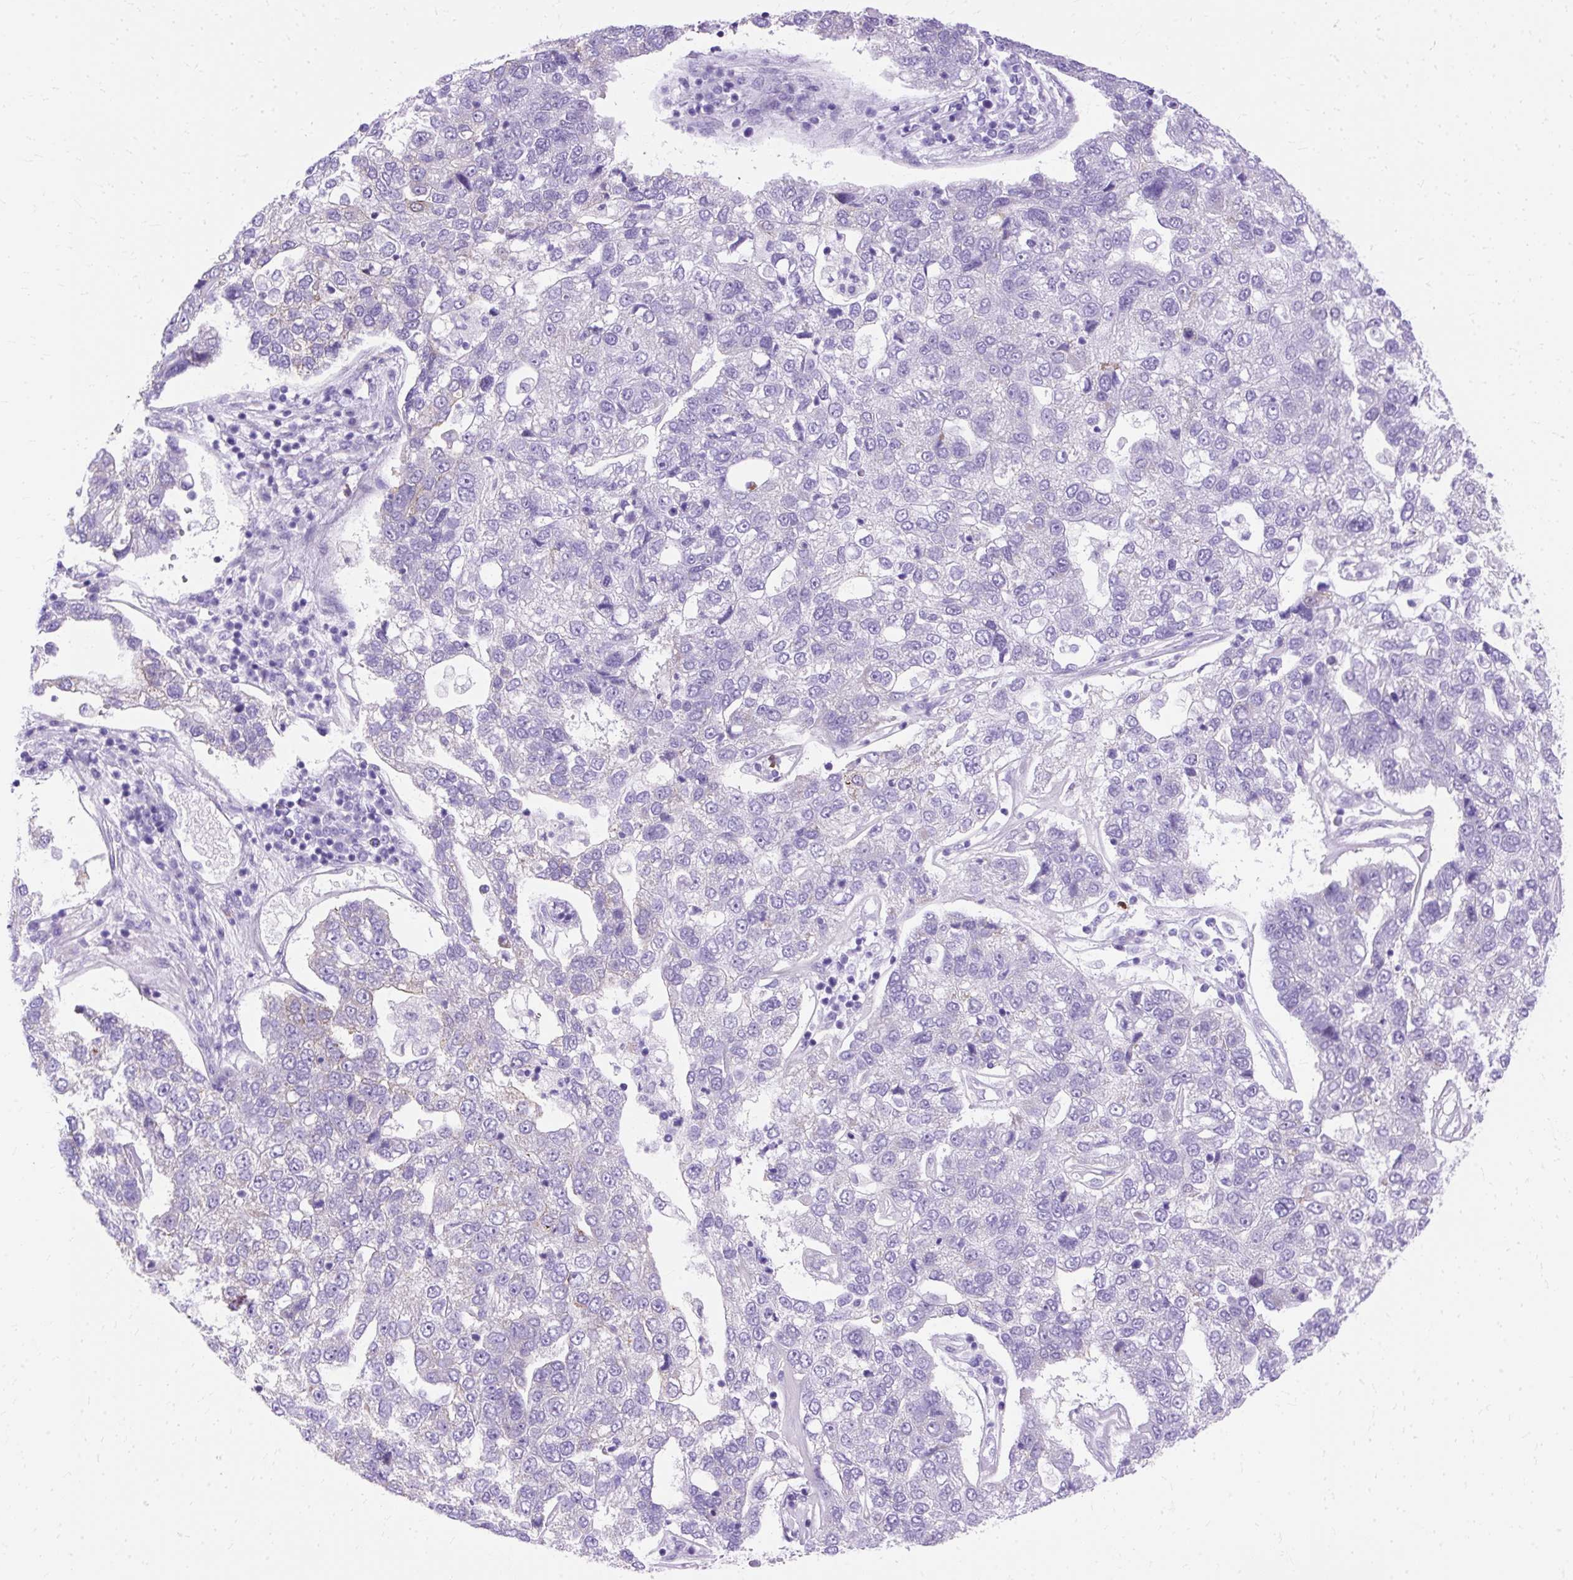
{"staining": {"intensity": "negative", "quantity": "none", "location": "none"}, "tissue": "pancreatic cancer", "cell_type": "Tumor cells", "image_type": "cancer", "snomed": [{"axis": "morphology", "description": "Adenocarcinoma, NOS"}, {"axis": "topography", "description": "Pancreas"}], "caption": "Tumor cells are negative for protein expression in human pancreatic cancer.", "gene": "MYO6", "patient": {"sex": "female", "age": 61}}